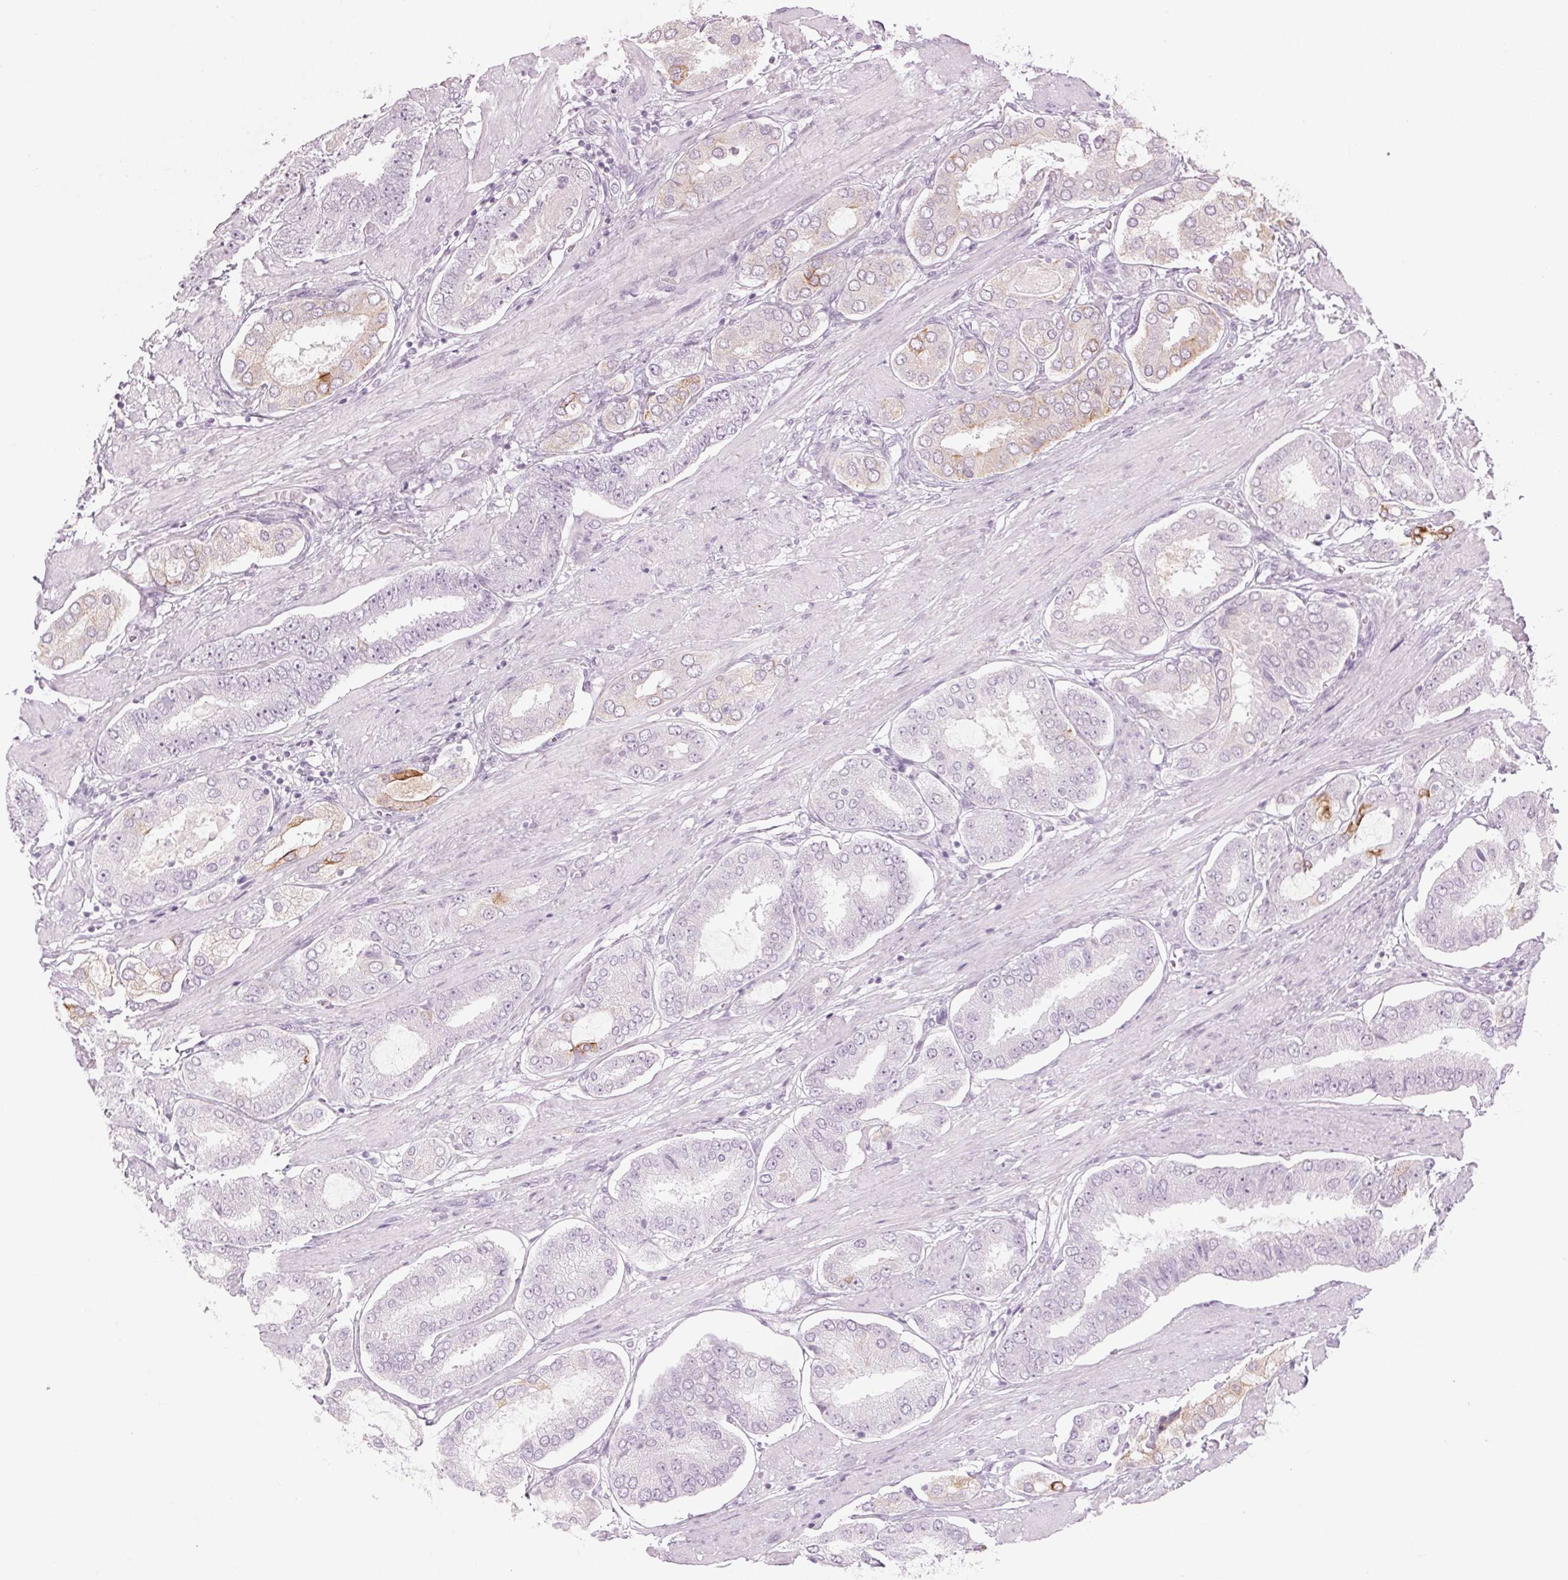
{"staining": {"intensity": "moderate", "quantity": "<25%", "location": "cytoplasmic/membranous"}, "tissue": "prostate cancer", "cell_type": "Tumor cells", "image_type": "cancer", "snomed": [{"axis": "morphology", "description": "Adenocarcinoma, High grade"}, {"axis": "topography", "description": "Prostate"}], "caption": "Protein expression analysis of prostate cancer (adenocarcinoma (high-grade)) demonstrates moderate cytoplasmic/membranous positivity in about <25% of tumor cells. (DAB IHC, brown staining for protein, blue staining for nuclei).", "gene": "SCTR", "patient": {"sex": "male", "age": 63}}